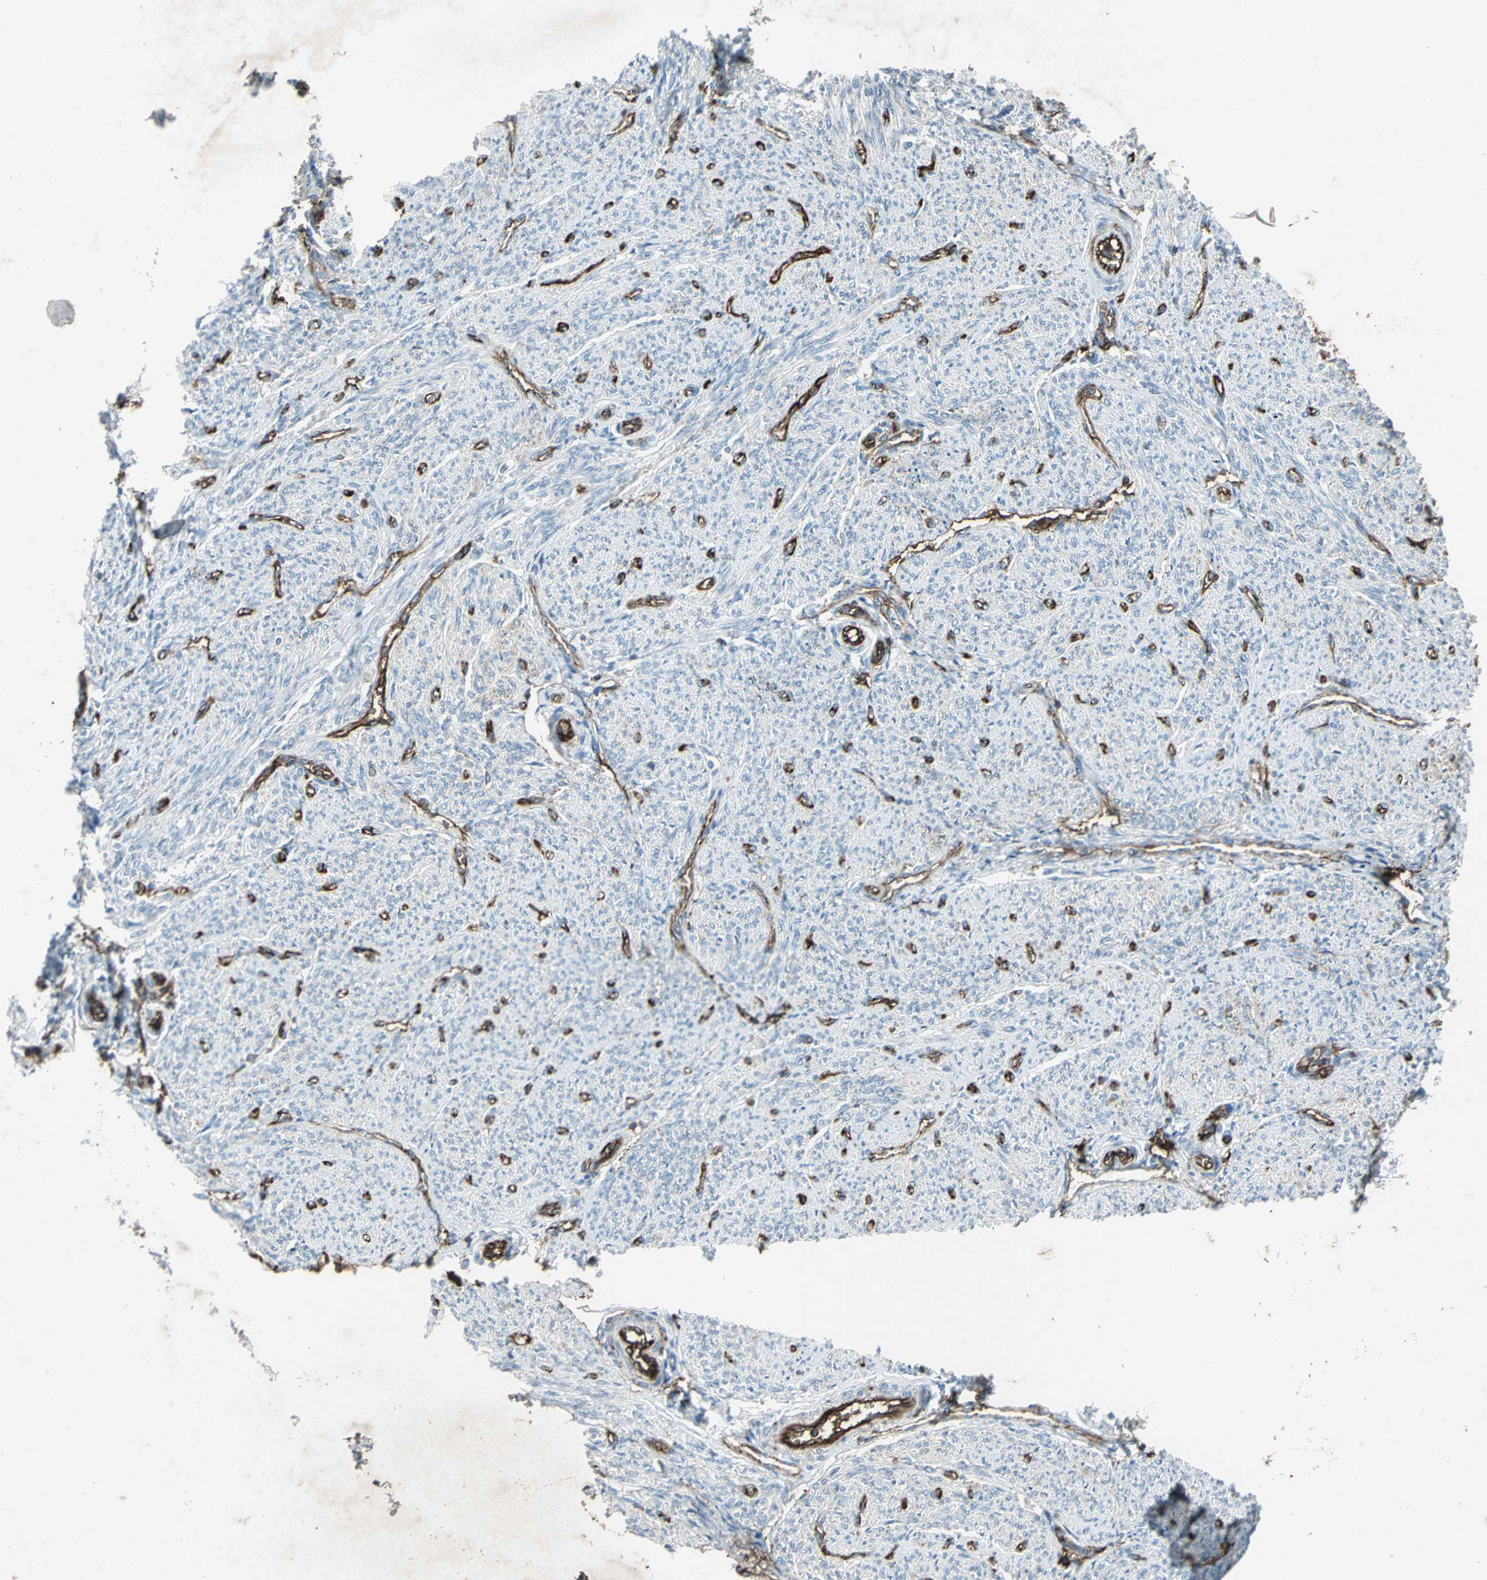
{"staining": {"intensity": "weak", "quantity": "<25%", "location": "cytoplasmic/membranous"}, "tissue": "smooth muscle", "cell_type": "Smooth muscle cells", "image_type": "normal", "snomed": [{"axis": "morphology", "description": "Normal tissue, NOS"}, {"axis": "topography", "description": "Smooth muscle"}], "caption": "DAB immunohistochemical staining of normal human smooth muscle exhibits no significant expression in smooth muscle cells.", "gene": "CCR6", "patient": {"sex": "female", "age": 65}}